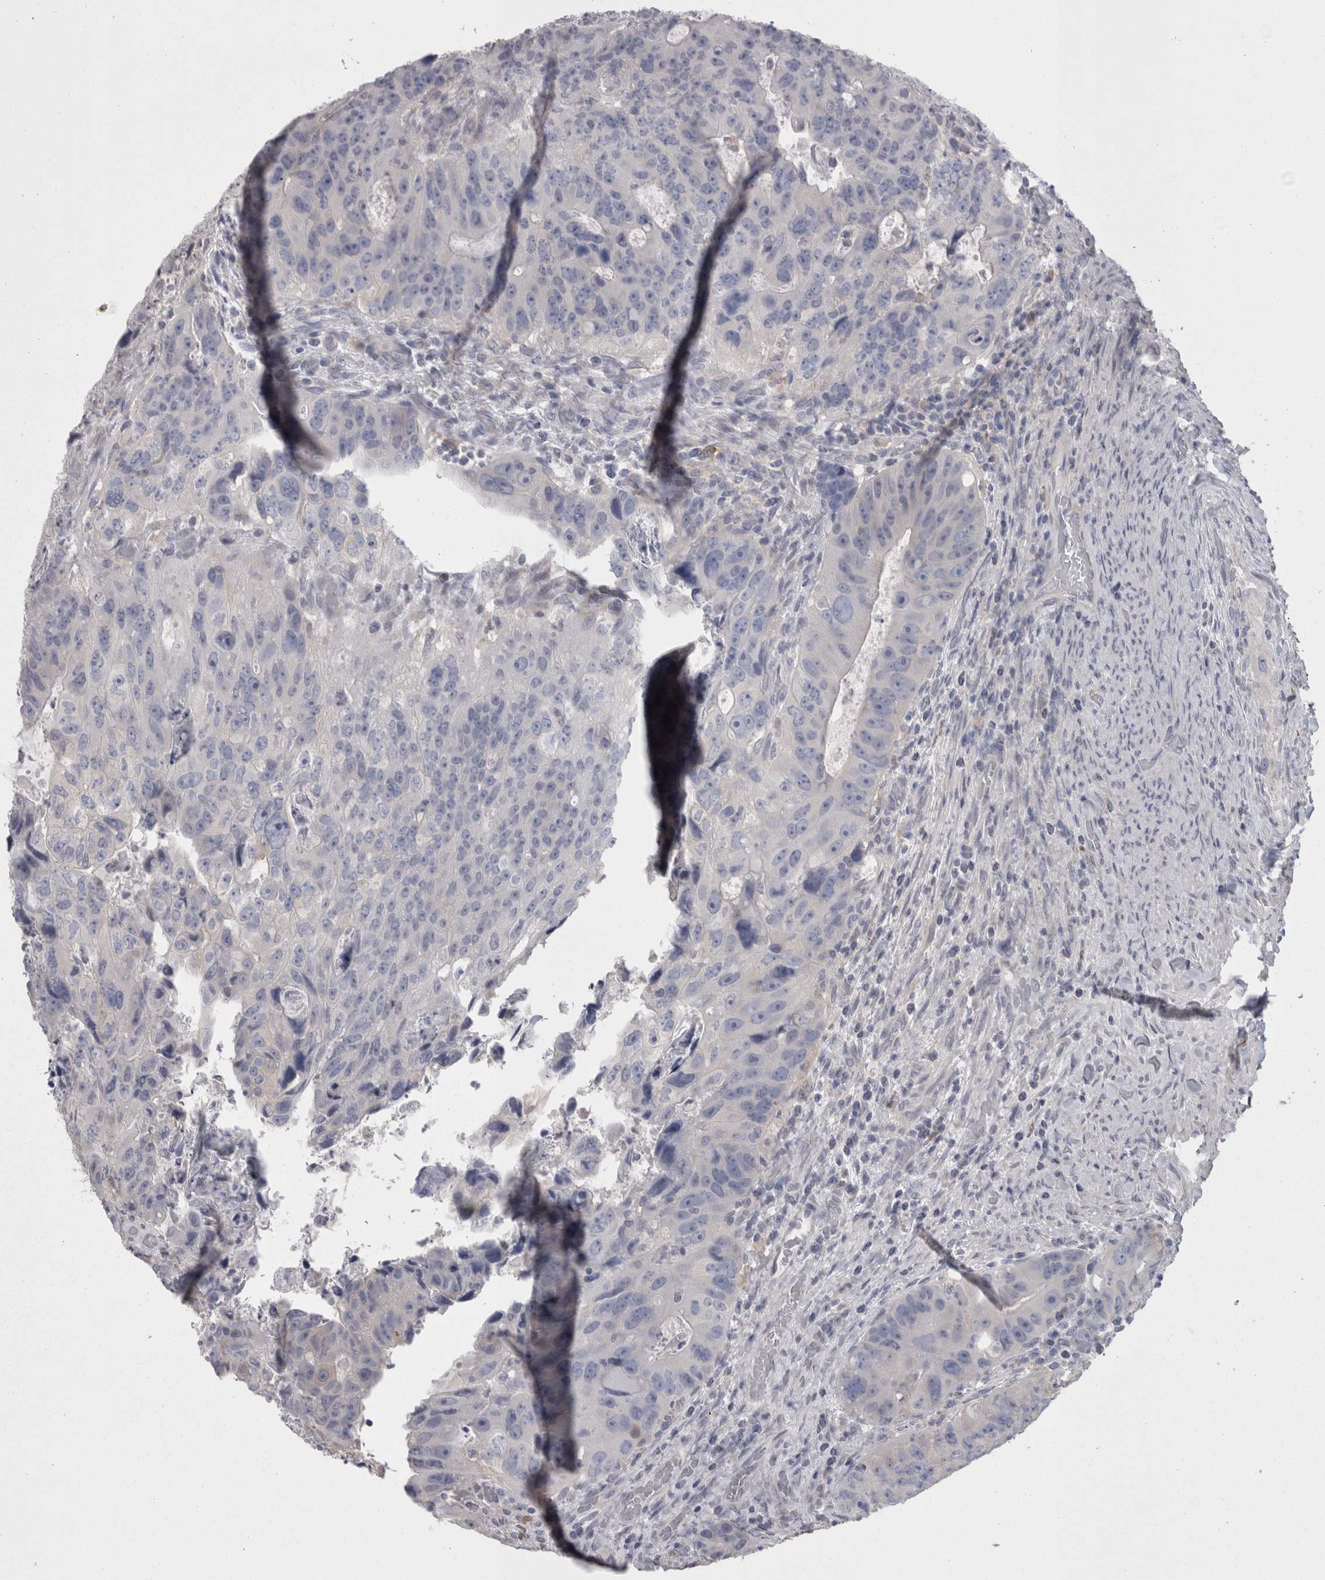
{"staining": {"intensity": "negative", "quantity": "none", "location": "none"}, "tissue": "colorectal cancer", "cell_type": "Tumor cells", "image_type": "cancer", "snomed": [{"axis": "morphology", "description": "Adenocarcinoma, NOS"}, {"axis": "topography", "description": "Rectum"}], "caption": "Protein analysis of adenocarcinoma (colorectal) shows no significant positivity in tumor cells.", "gene": "CAMK2D", "patient": {"sex": "male", "age": 59}}